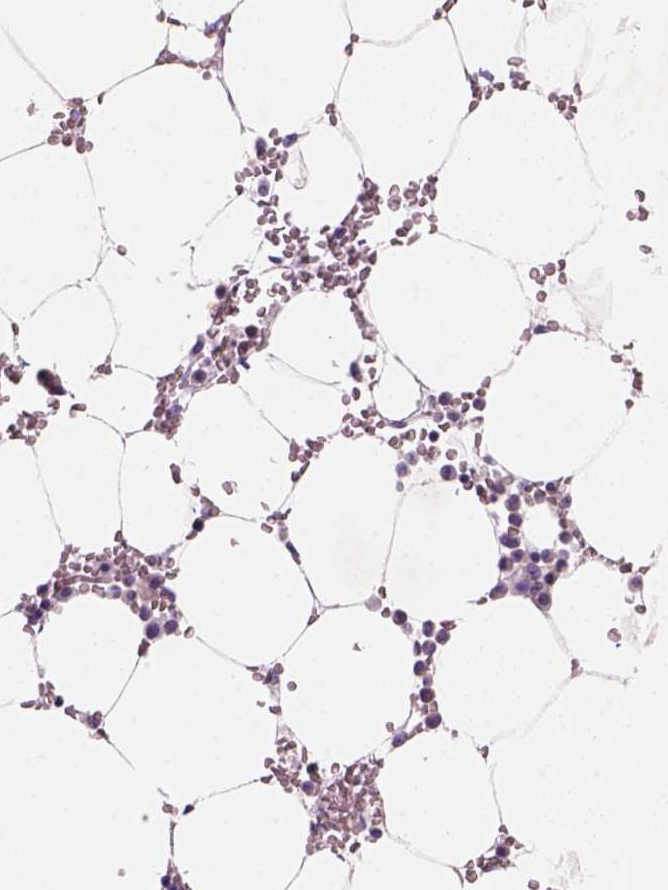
{"staining": {"intensity": "negative", "quantity": "none", "location": "none"}, "tissue": "bone marrow", "cell_type": "Hematopoietic cells", "image_type": "normal", "snomed": [{"axis": "morphology", "description": "Normal tissue, NOS"}, {"axis": "topography", "description": "Bone marrow"}], "caption": "Hematopoietic cells are negative for brown protein staining in normal bone marrow. (DAB (3,3'-diaminobenzidine) IHC, high magnification).", "gene": "ZMAT4", "patient": {"sex": "female", "age": 52}}